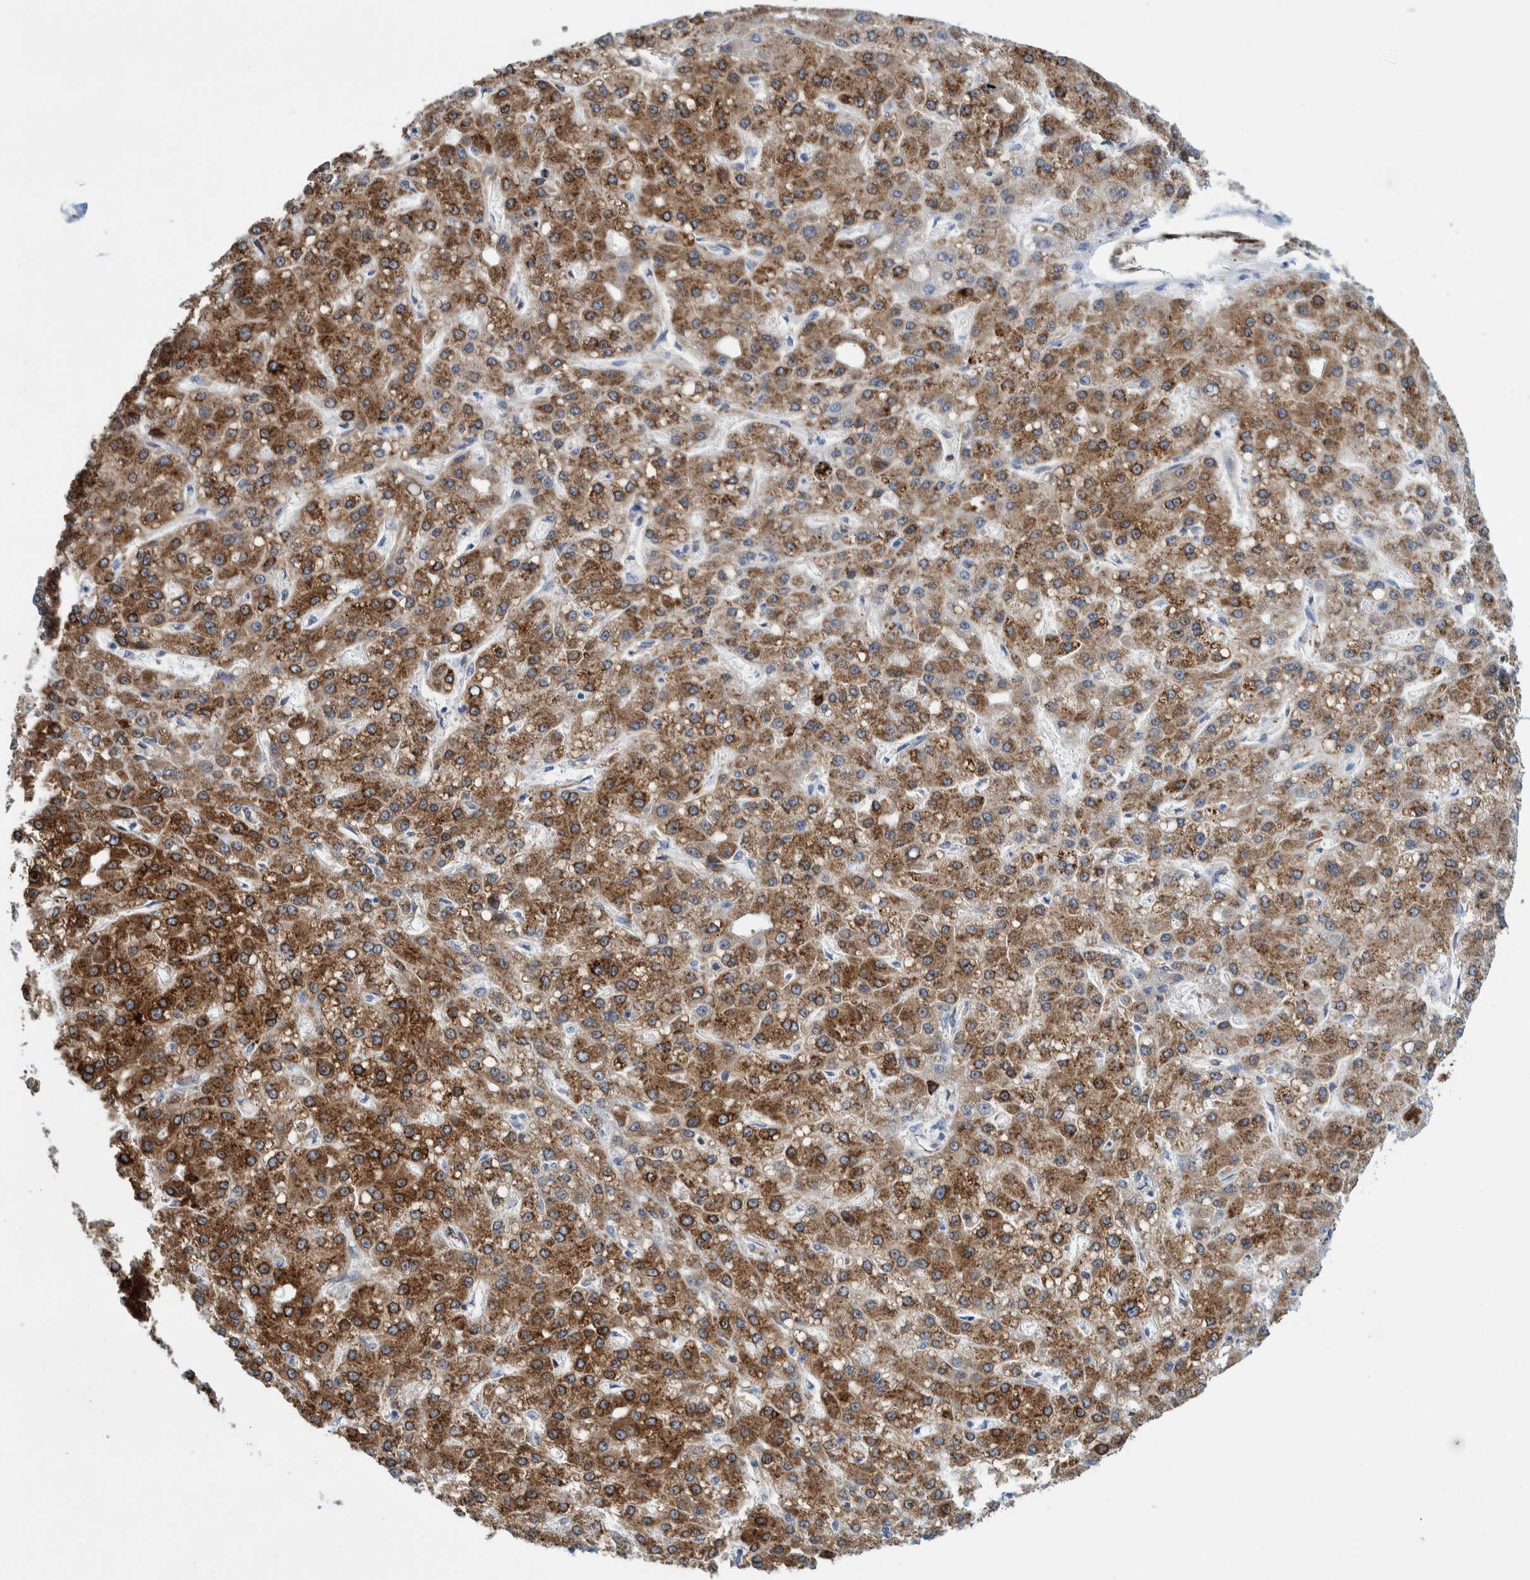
{"staining": {"intensity": "moderate", "quantity": ">75%", "location": "cytoplasmic/membranous"}, "tissue": "liver cancer", "cell_type": "Tumor cells", "image_type": "cancer", "snomed": [{"axis": "morphology", "description": "Carcinoma, Hepatocellular, NOS"}, {"axis": "topography", "description": "Liver"}], "caption": "Liver cancer stained for a protein shows moderate cytoplasmic/membranous positivity in tumor cells.", "gene": "THEM6", "patient": {"sex": "male", "age": 67}}